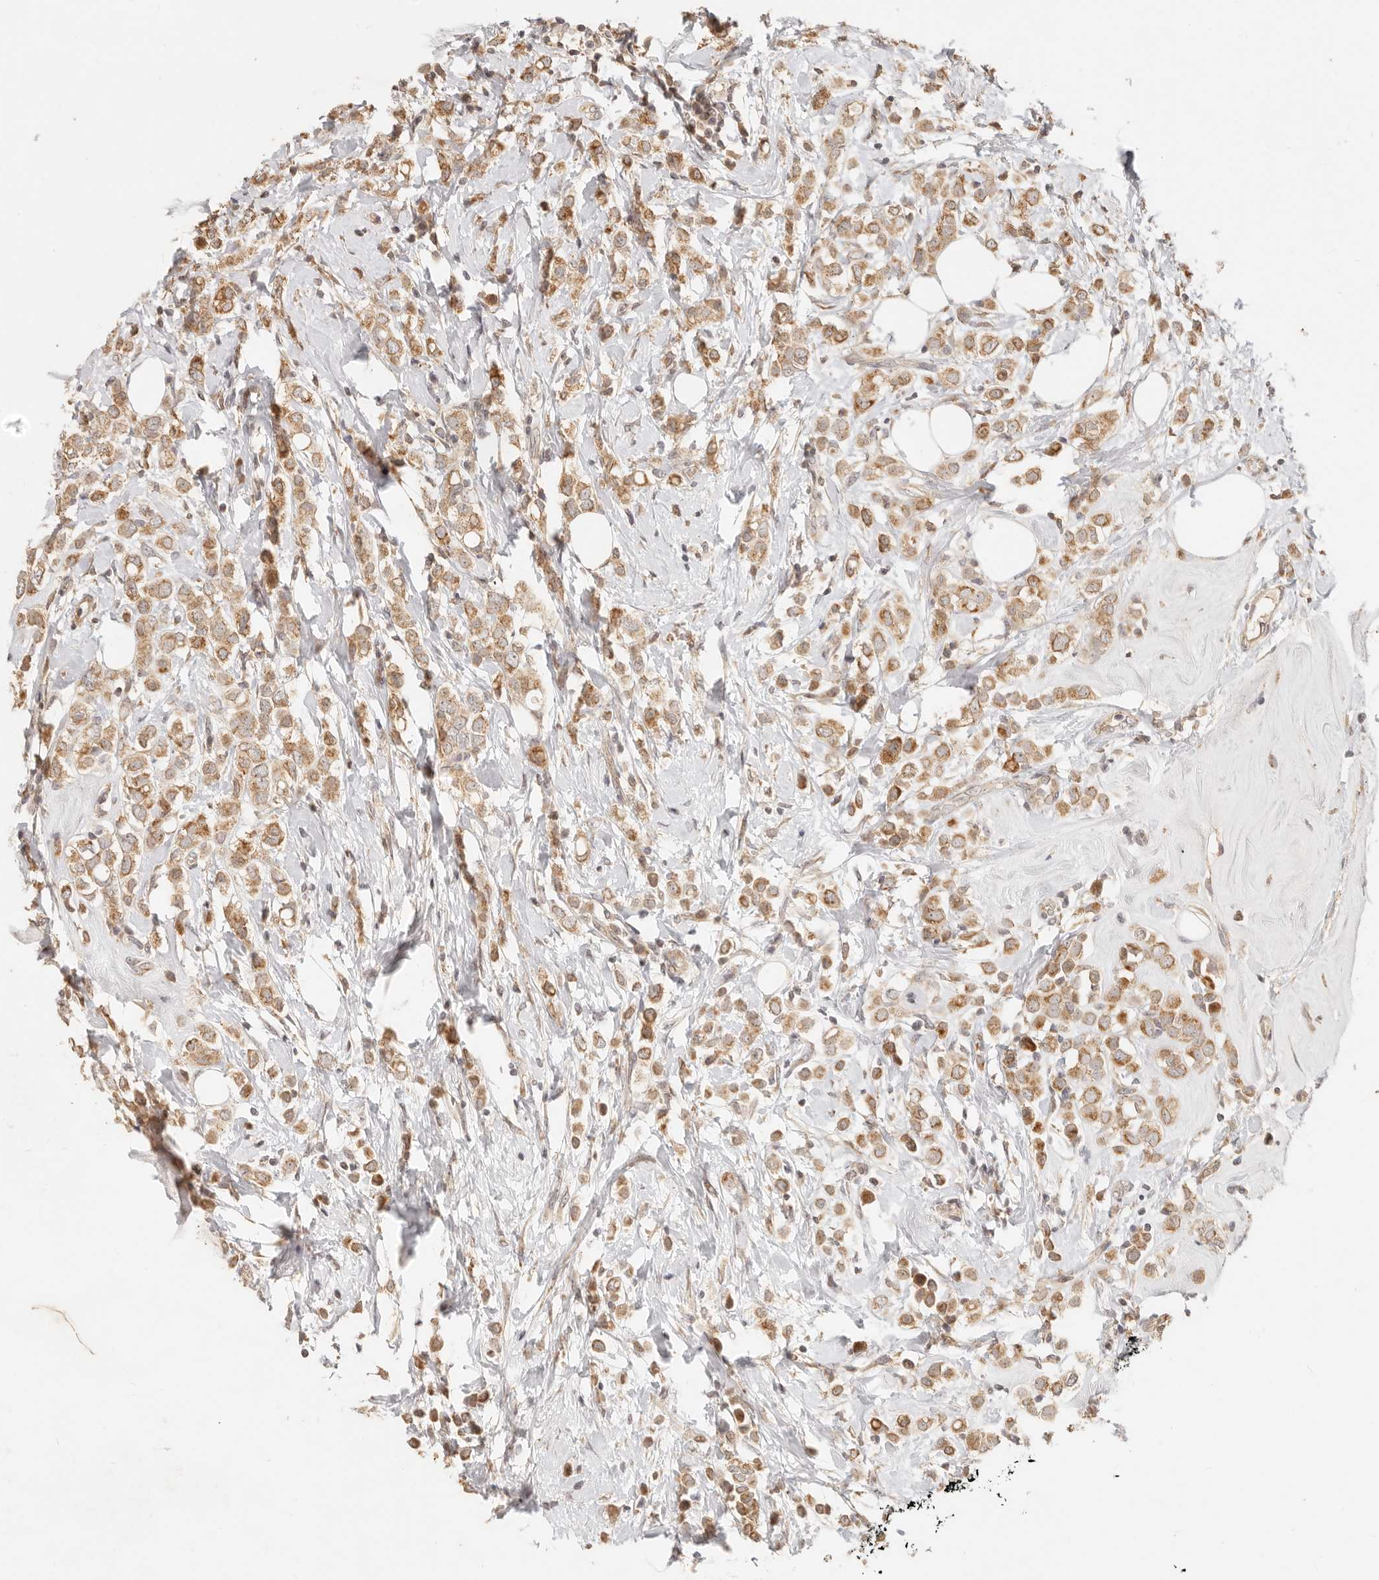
{"staining": {"intensity": "moderate", "quantity": ">75%", "location": "cytoplasmic/membranous"}, "tissue": "breast cancer", "cell_type": "Tumor cells", "image_type": "cancer", "snomed": [{"axis": "morphology", "description": "Lobular carcinoma"}, {"axis": "topography", "description": "Breast"}], "caption": "Human breast cancer stained for a protein (brown) reveals moderate cytoplasmic/membranous positive expression in approximately >75% of tumor cells.", "gene": "TIMM17A", "patient": {"sex": "female", "age": 47}}